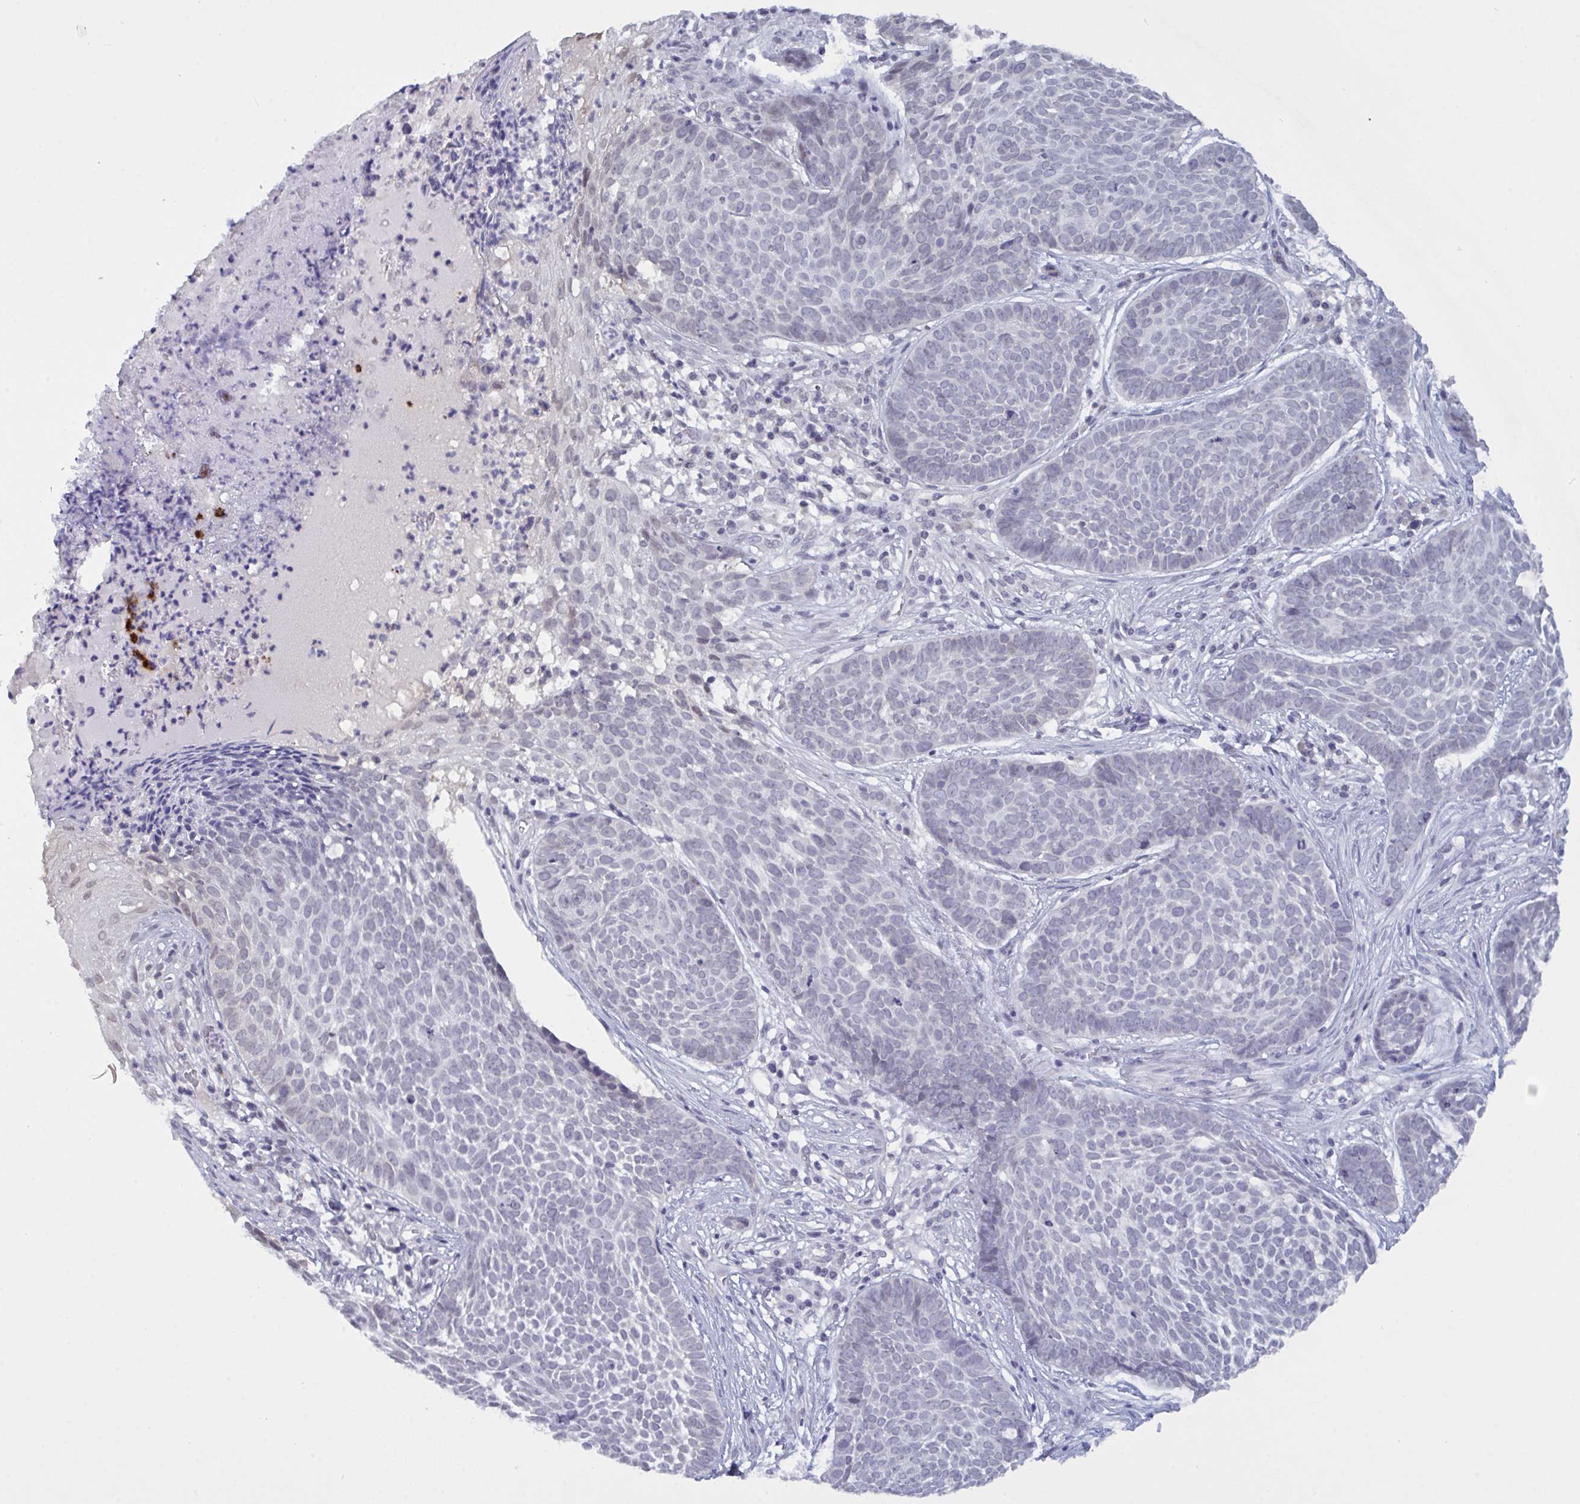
{"staining": {"intensity": "negative", "quantity": "none", "location": "none"}, "tissue": "skin cancer", "cell_type": "Tumor cells", "image_type": "cancer", "snomed": [{"axis": "morphology", "description": "Basal cell carcinoma"}, {"axis": "topography", "description": "Skin"}], "caption": "DAB (3,3'-diaminobenzidine) immunohistochemical staining of human basal cell carcinoma (skin) displays no significant expression in tumor cells. (DAB (3,3'-diaminobenzidine) immunohistochemistry (IHC) visualized using brightfield microscopy, high magnification).", "gene": "SERPINB13", "patient": {"sex": "female", "age": 89}}